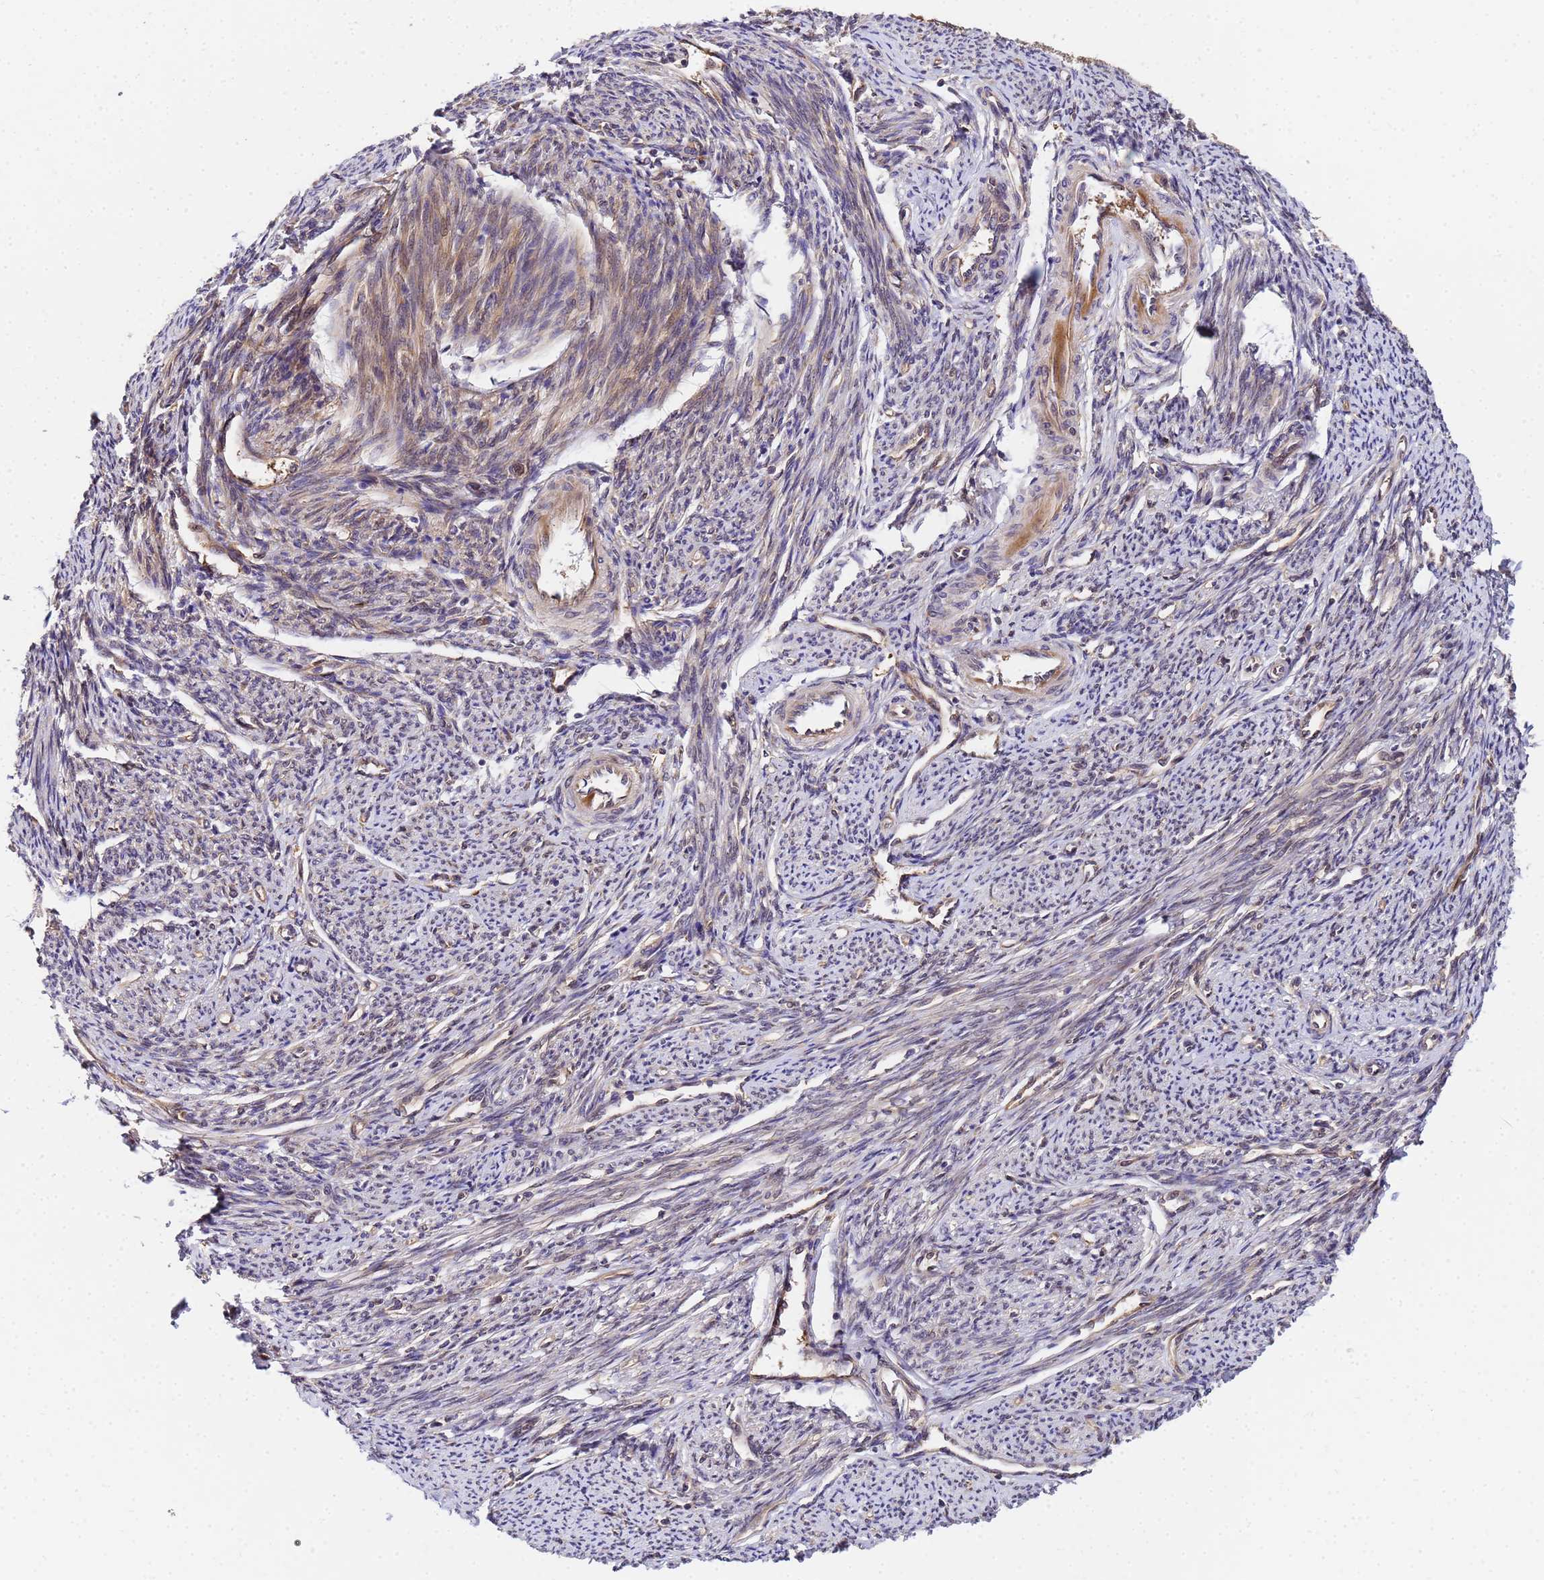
{"staining": {"intensity": "weak", "quantity": "25%-75%", "location": "cytoplasmic/membranous"}, "tissue": "smooth muscle", "cell_type": "Smooth muscle cells", "image_type": "normal", "snomed": [{"axis": "morphology", "description": "Normal tissue, NOS"}, {"axis": "topography", "description": "Smooth muscle"}, {"axis": "topography", "description": "Uterus"}], "caption": "IHC micrograph of benign human smooth muscle stained for a protein (brown), which exhibits low levels of weak cytoplasmic/membranous positivity in approximately 25%-75% of smooth muscle cells.", "gene": "UNC93B1", "patient": {"sex": "female", "age": 59}}